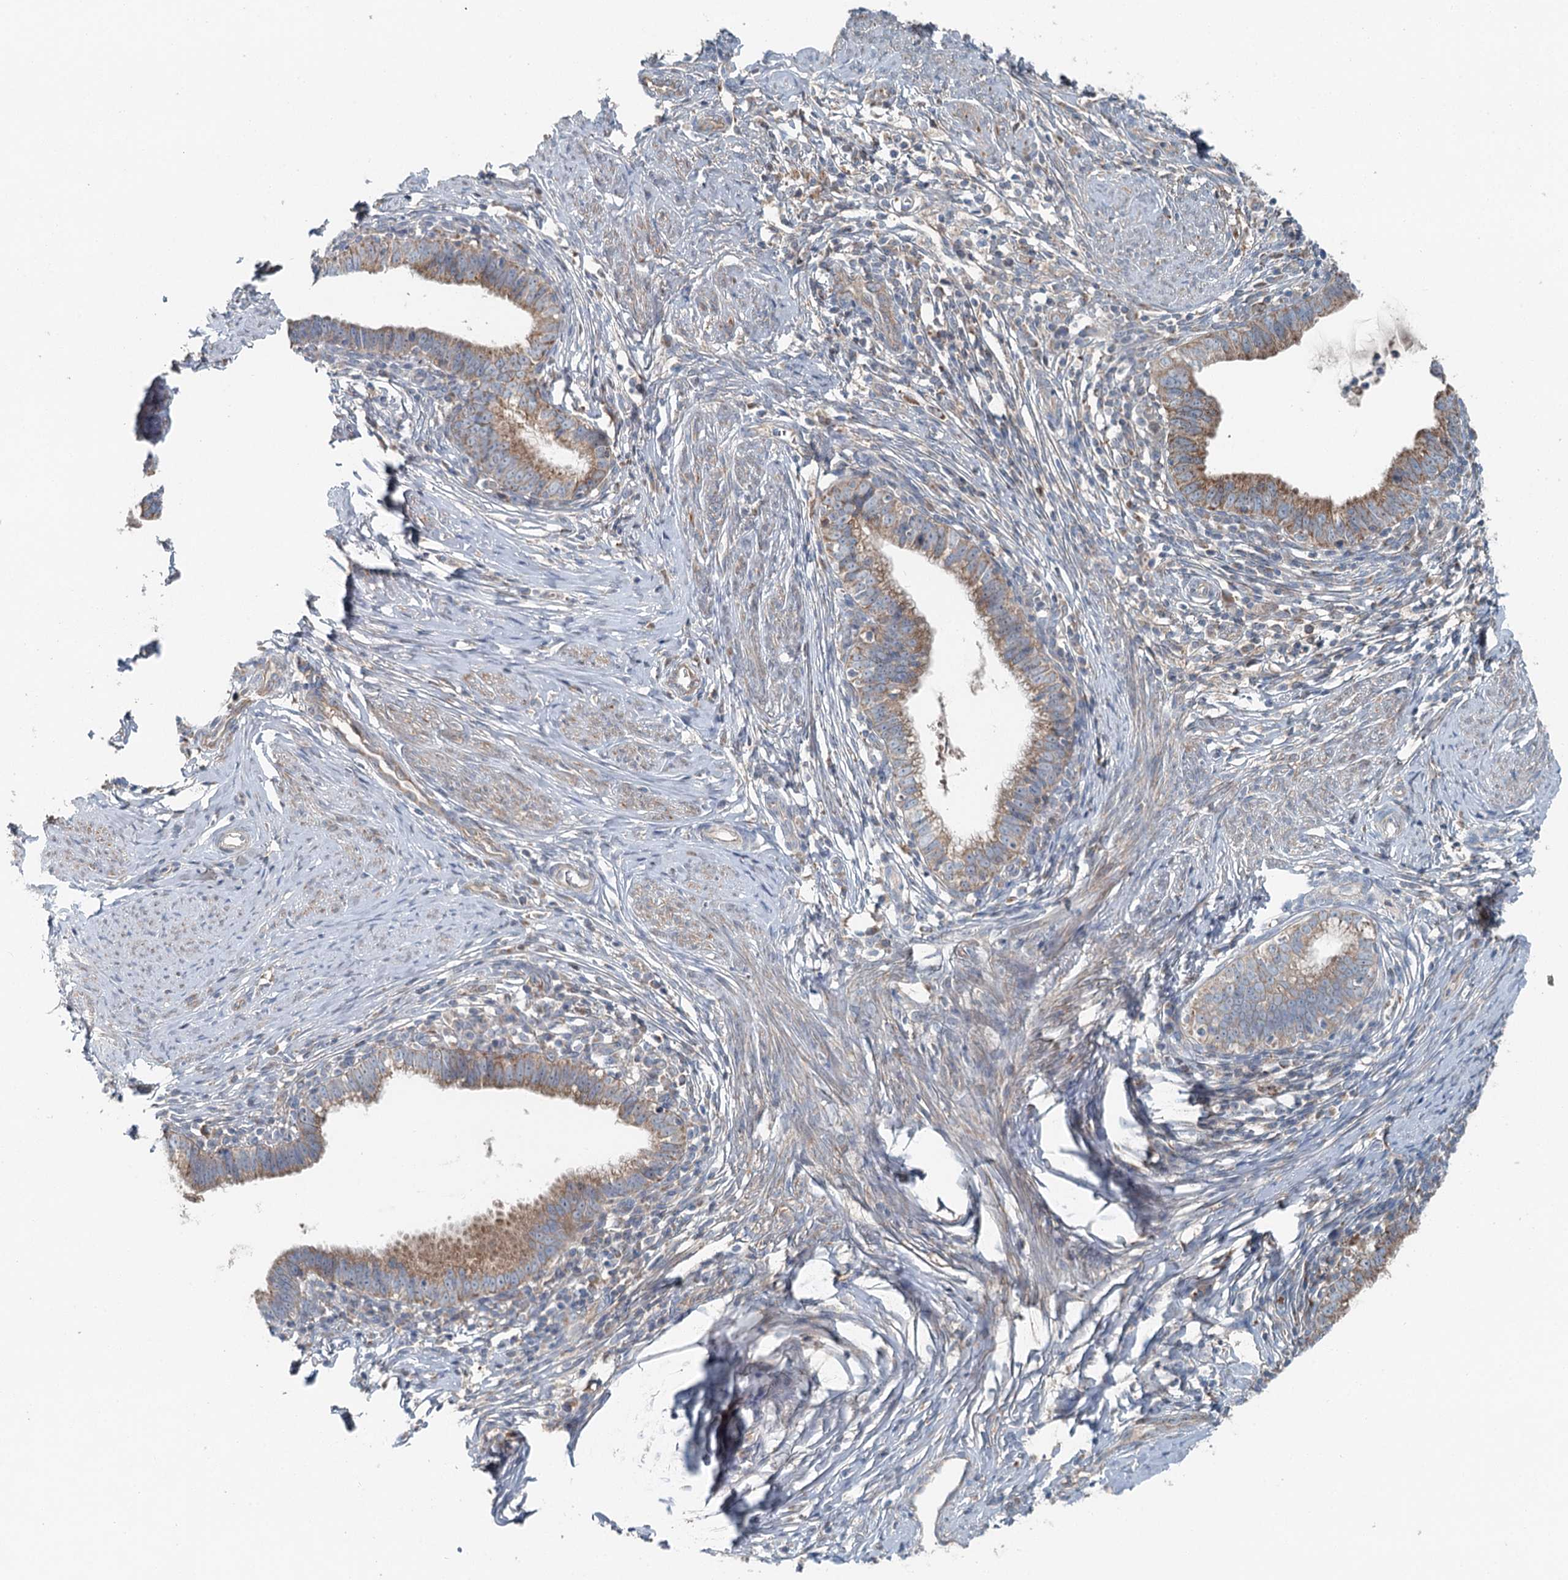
{"staining": {"intensity": "moderate", "quantity": ">75%", "location": "cytoplasmic/membranous"}, "tissue": "cervical cancer", "cell_type": "Tumor cells", "image_type": "cancer", "snomed": [{"axis": "morphology", "description": "Adenocarcinoma, NOS"}, {"axis": "topography", "description": "Cervix"}], "caption": "This is a histology image of immunohistochemistry staining of cervical cancer (adenocarcinoma), which shows moderate positivity in the cytoplasmic/membranous of tumor cells.", "gene": "CHCHD5", "patient": {"sex": "female", "age": 36}}